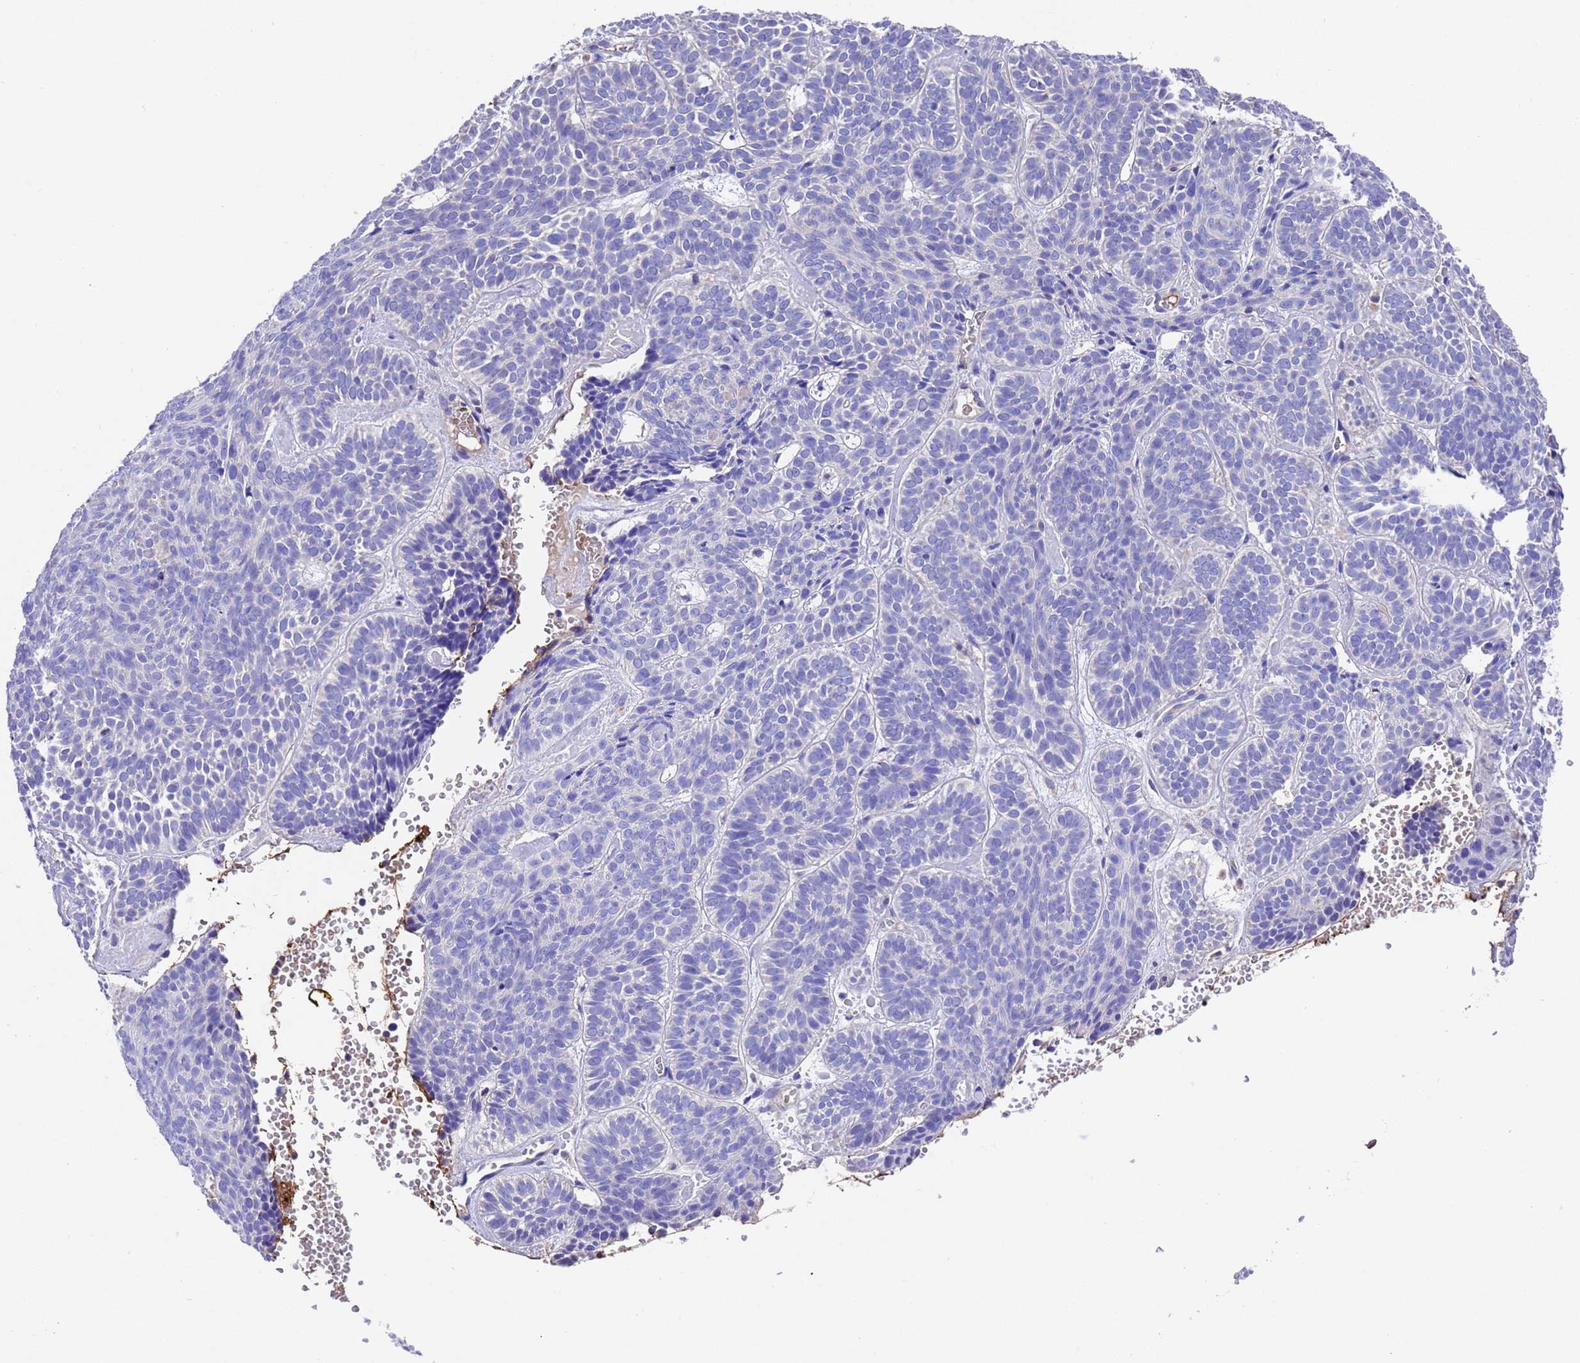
{"staining": {"intensity": "negative", "quantity": "none", "location": "none"}, "tissue": "skin cancer", "cell_type": "Tumor cells", "image_type": "cancer", "snomed": [{"axis": "morphology", "description": "Basal cell carcinoma"}, {"axis": "topography", "description": "Skin"}], "caption": "High power microscopy photomicrograph of an immunohistochemistry image of basal cell carcinoma (skin), revealing no significant expression in tumor cells. (Immunohistochemistry, brightfield microscopy, high magnification).", "gene": "ELP6", "patient": {"sex": "male", "age": 85}}